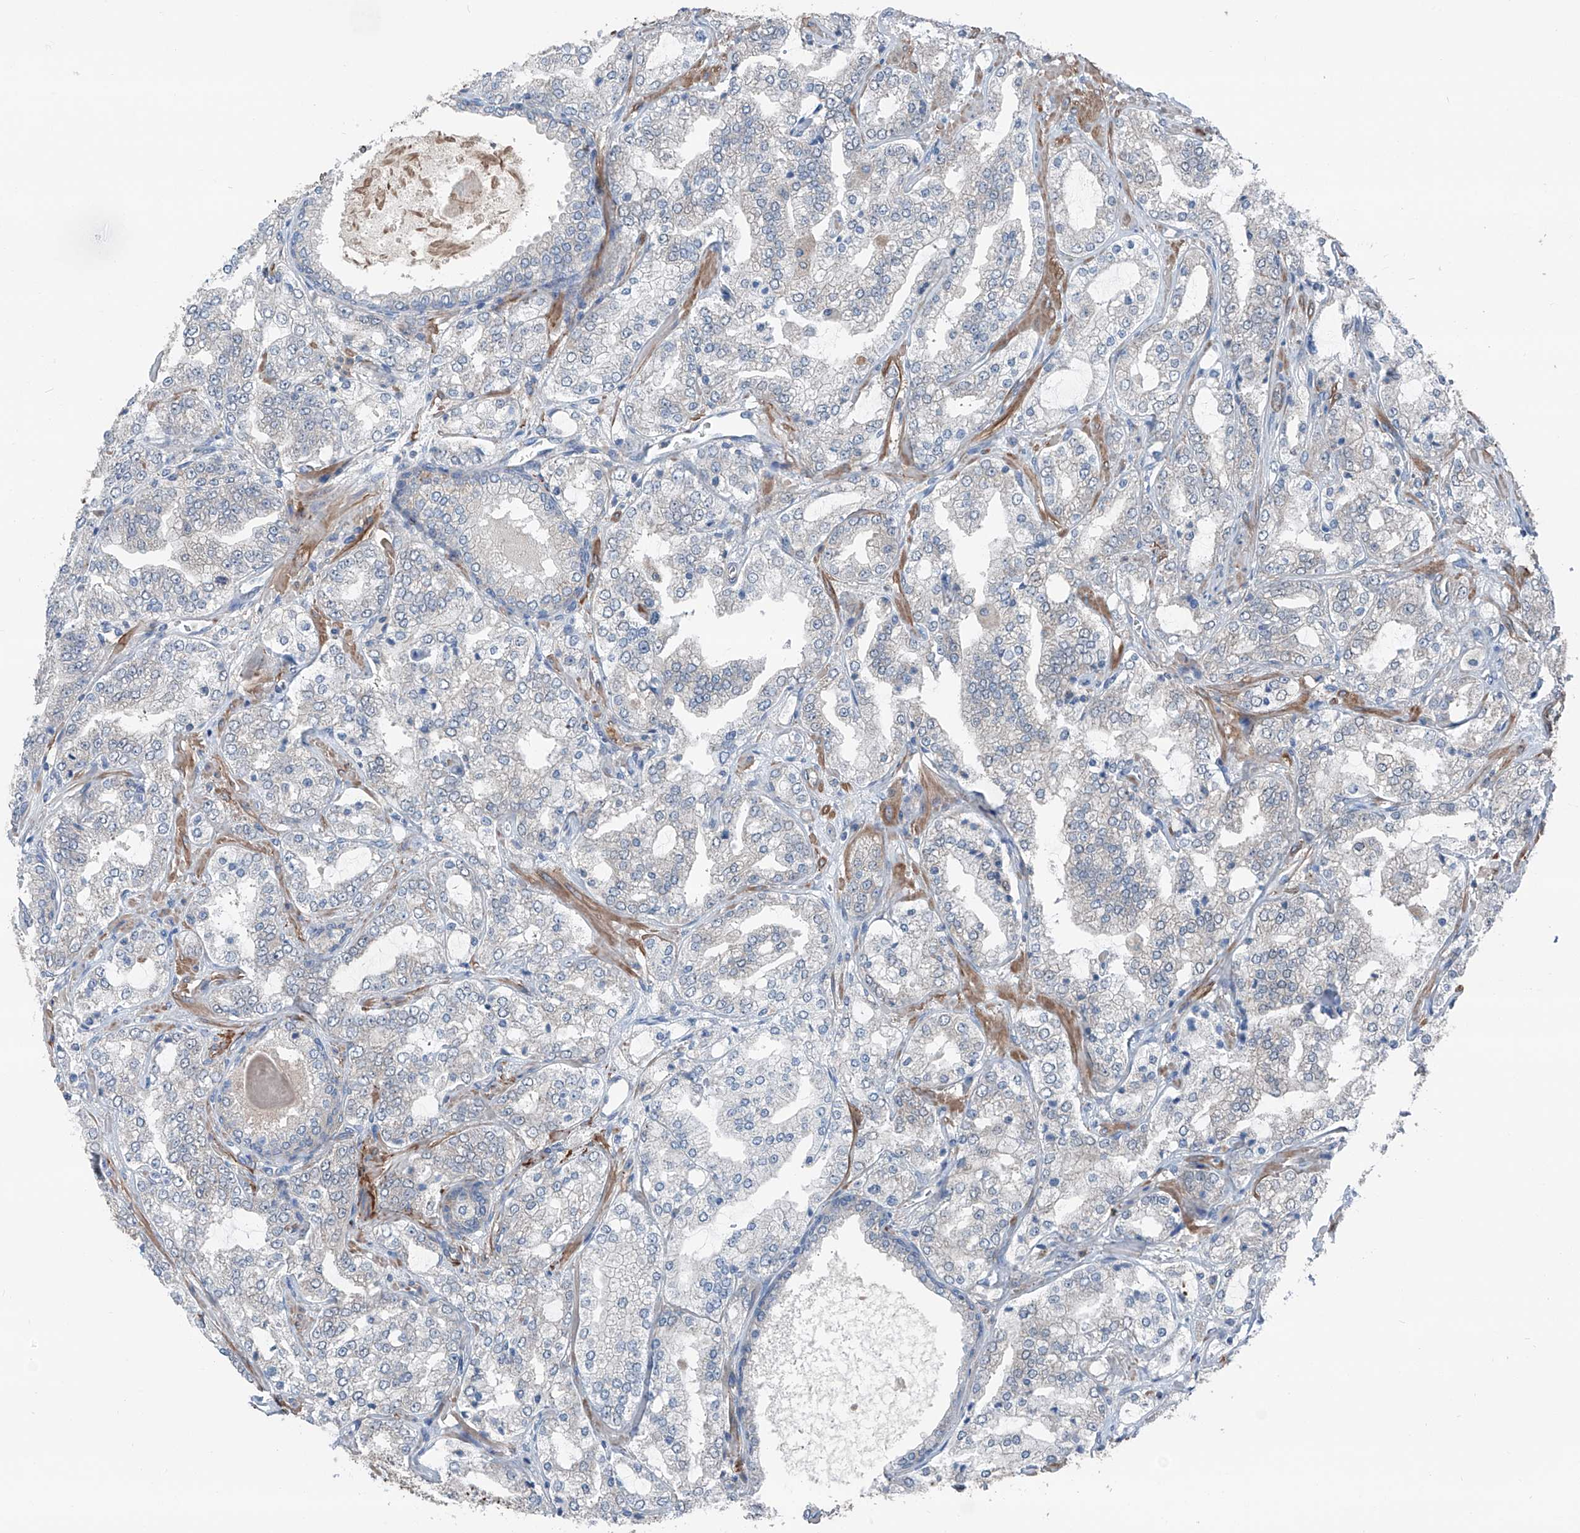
{"staining": {"intensity": "negative", "quantity": "none", "location": "none"}, "tissue": "prostate cancer", "cell_type": "Tumor cells", "image_type": "cancer", "snomed": [{"axis": "morphology", "description": "Adenocarcinoma, High grade"}, {"axis": "topography", "description": "Prostate"}], "caption": "IHC photomicrograph of neoplastic tissue: human high-grade adenocarcinoma (prostate) stained with DAB (3,3'-diaminobenzidine) exhibits no significant protein staining in tumor cells. (DAB (3,3'-diaminobenzidine) IHC, high magnification).", "gene": "HSPB11", "patient": {"sex": "male", "age": 64}}